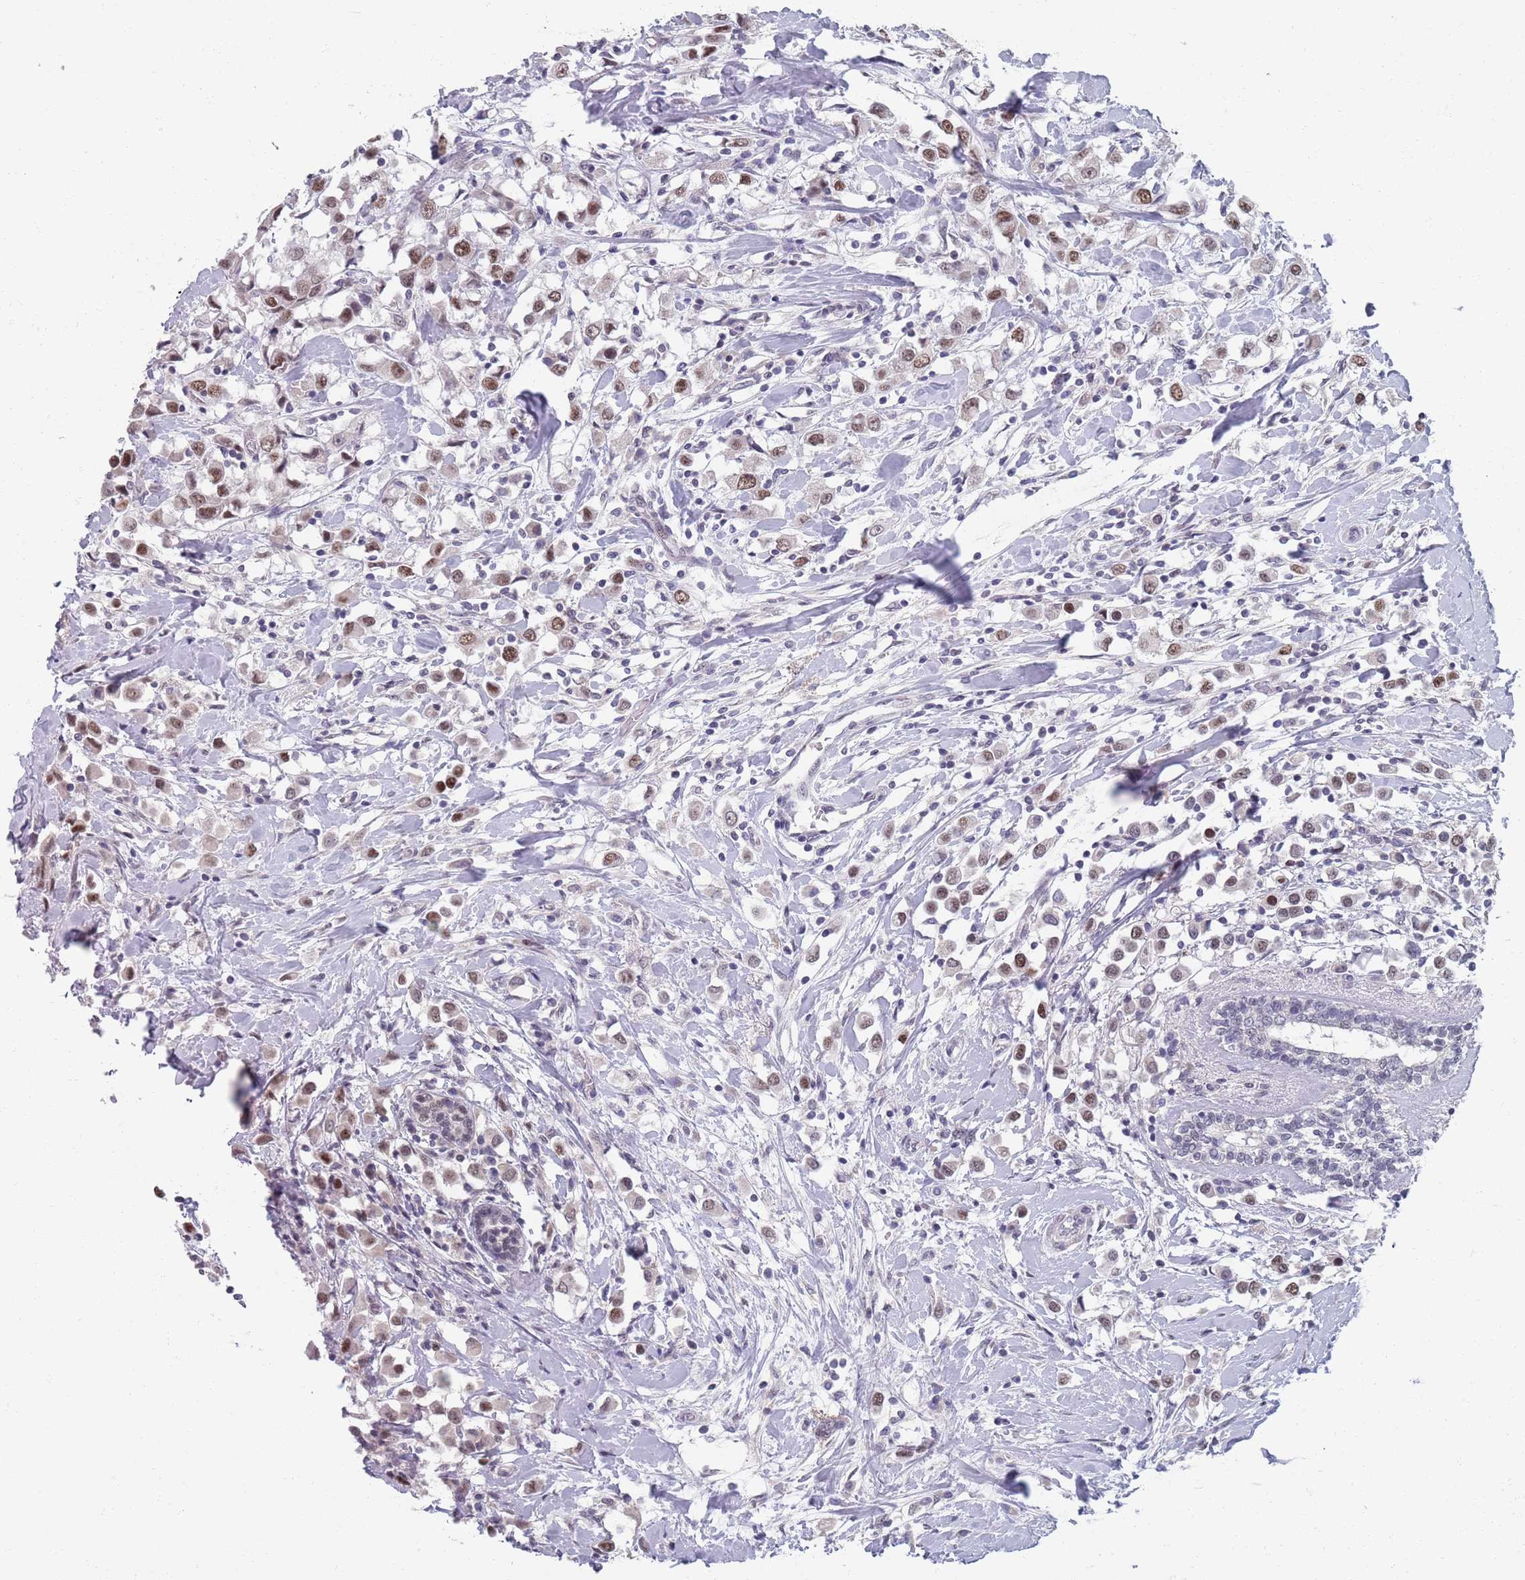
{"staining": {"intensity": "moderate", "quantity": ">75%", "location": "nuclear"}, "tissue": "breast cancer", "cell_type": "Tumor cells", "image_type": "cancer", "snomed": [{"axis": "morphology", "description": "Duct carcinoma"}, {"axis": "topography", "description": "Breast"}], "caption": "Immunohistochemical staining of breast cancer shows moderate nuclear protein staining in approximately >75% of tumor cells.", "gene": "SAMD1", "patient": {"sex": "female", "age": 61}}